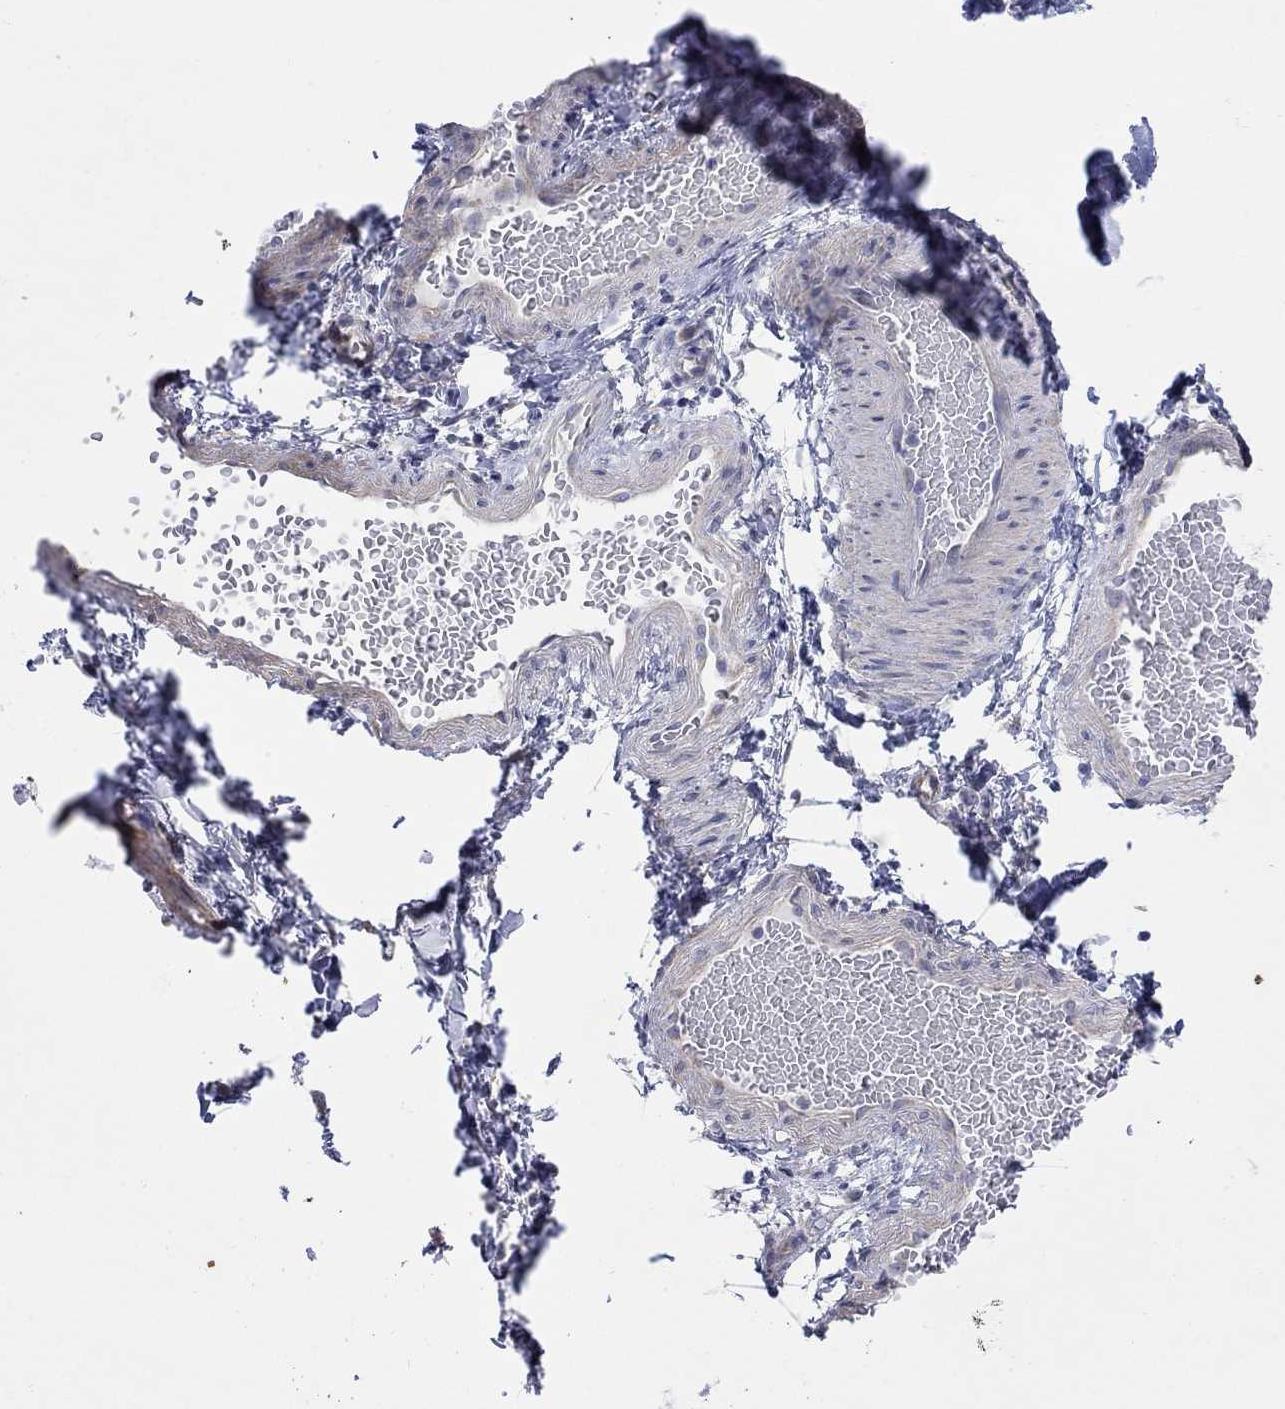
{"staining": {"intensity": "negative", "quantity": "none", "location": "none"}, "tissue": "adipose tissue", "cell_type": "Adipocytes", "image_type": "normal", "snomed": [{"axis": "morphology", "description": "Normal tissue, NOS"}, {"axis": "topography", "description": "Vascular tissue"}, {"axis": "topography", "description": "Peripheral nerve tissue"}], "caption": "Adipose tissue stained for a protein using IHC exhibits no positivity adipocytes.", "gene": "KRT222", "patient": {"sex": "male", "age": 23}}